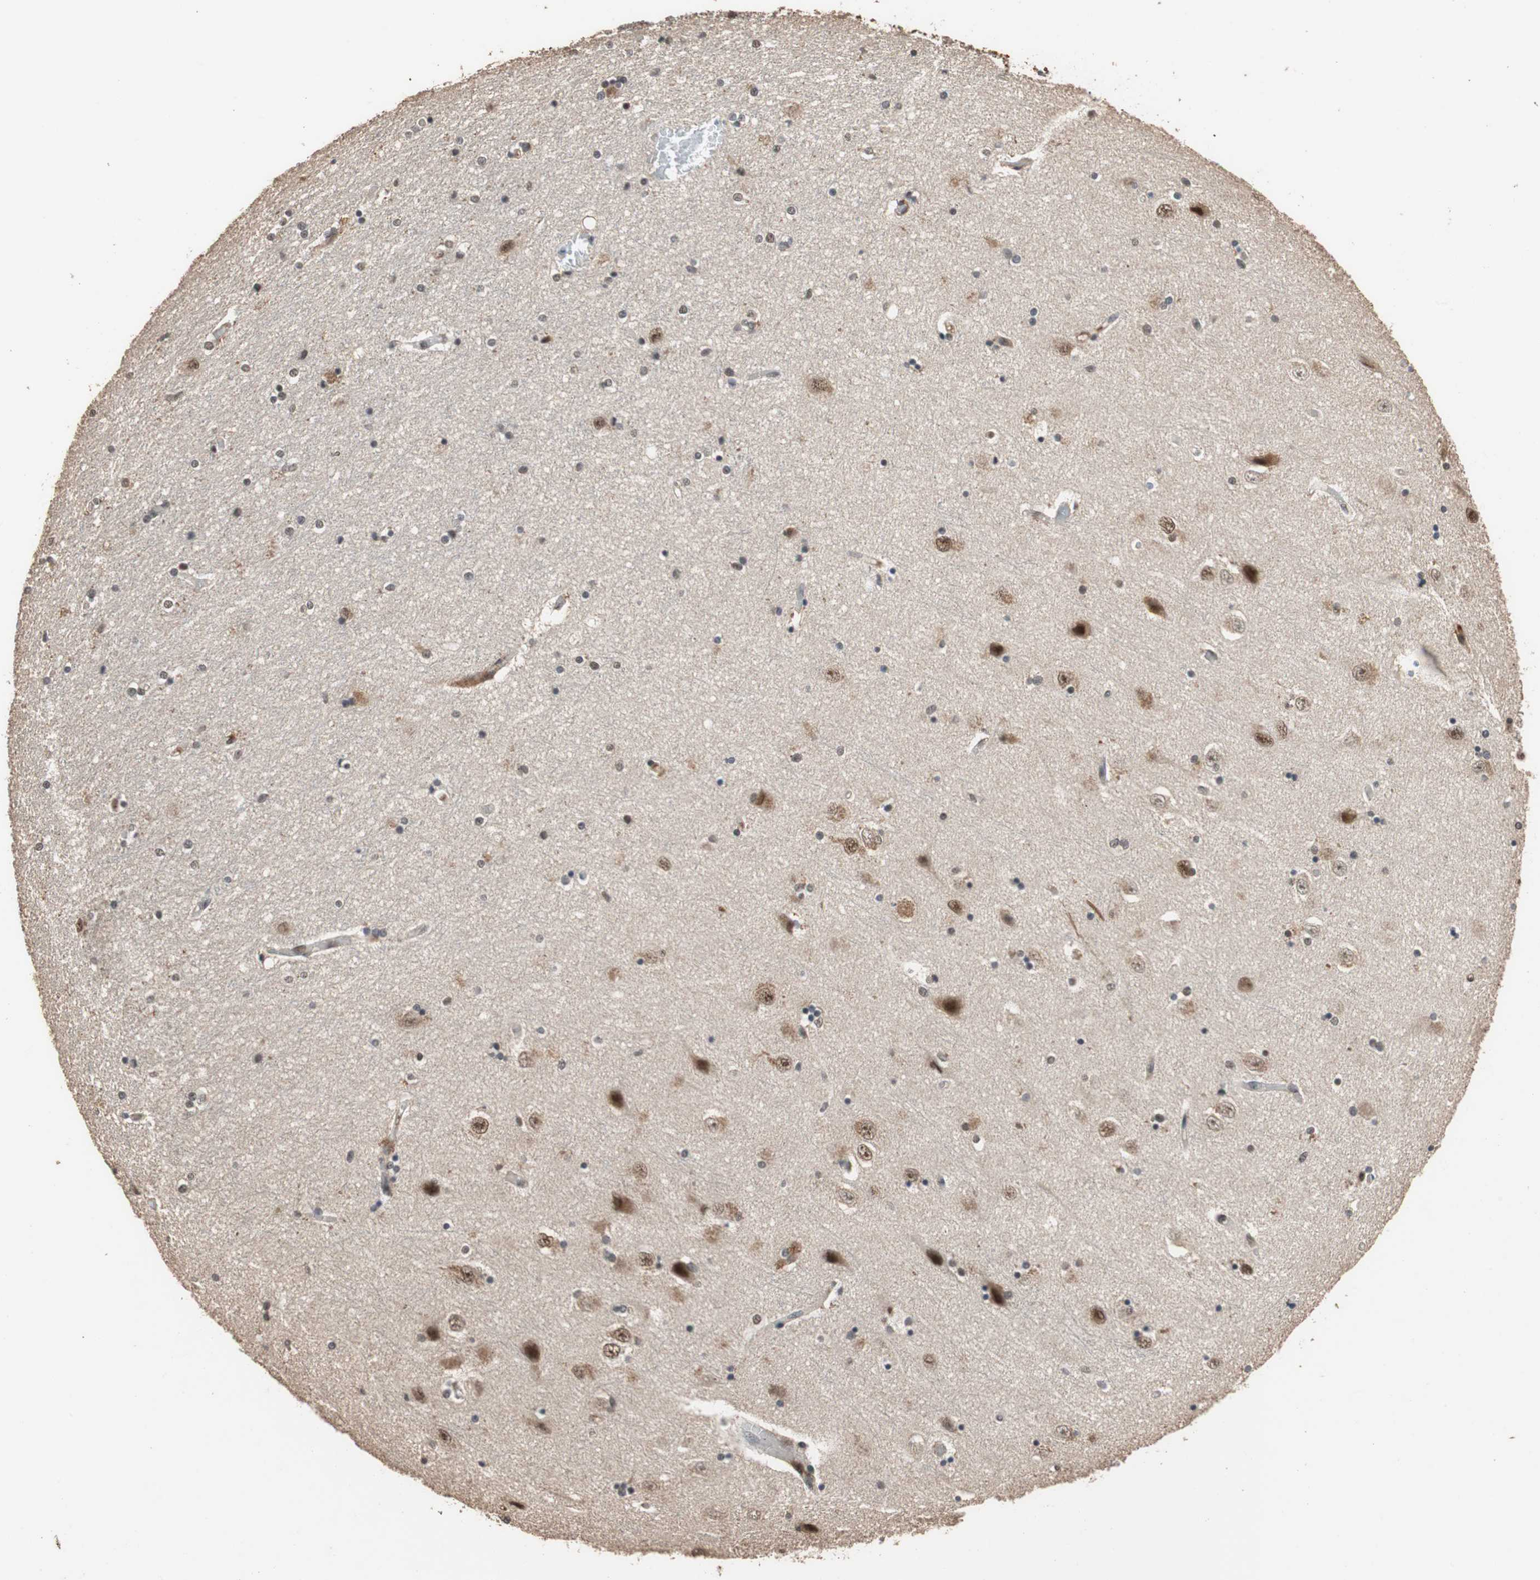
{"staining": {"intensity": "moderate", "quantity": "25%-75%", "location": "nuclear"}, "tissue": "hippocampus", "cell_type": "Glial cells", "image_type": "normal", "snomed": [{"axis": "morphology", "description": "Normal tissue, NOS"}, {"axis": "topography", "description": "Hippocampus"}], "caption": "A photomicrograph of hippocampus stained for a protein exhibits moderate nuclear brown staining in glial cells.", "gene": "CDC5L", "patient": {"sex": "female", "age": 54}}